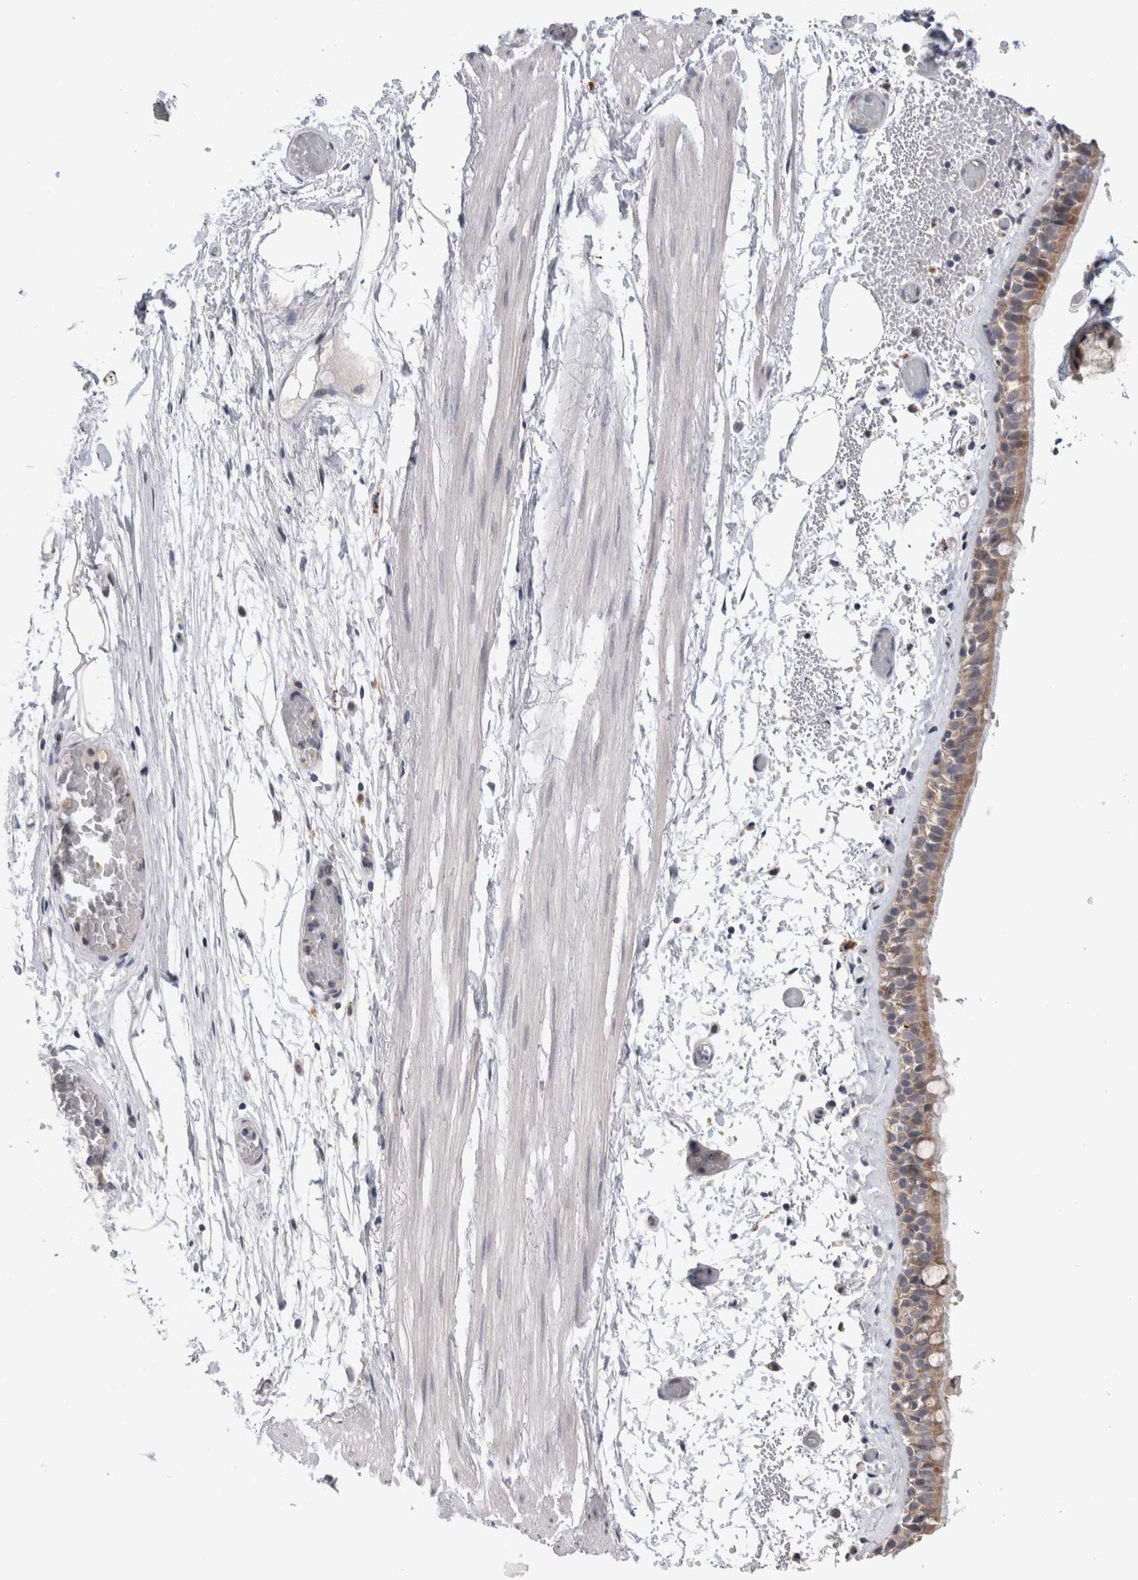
{"staining": {"intensity": "moderate", "quantity": ">75%", "location": "cytoplasmic/membranous"}, "tissue": "bronchus", "cell_type": "Respiratory epithelial cells", "image_type": "normal", "snomed": [{"axis": "morphology", "description": "Normal tissue, NOS"}, {"axis": "topography", "description": "Bronchus"}, {"axis": "topography", "description": "Lung"}], "caption": "This micrograph shows IHC staining of benign human bronchus, with medium moderate cytoplasmic/membranous positivity in approximately >75% of respiratory epithelial cells.", "gene": "MRPL37", "patient": {"sex": "male", "age": 56}}